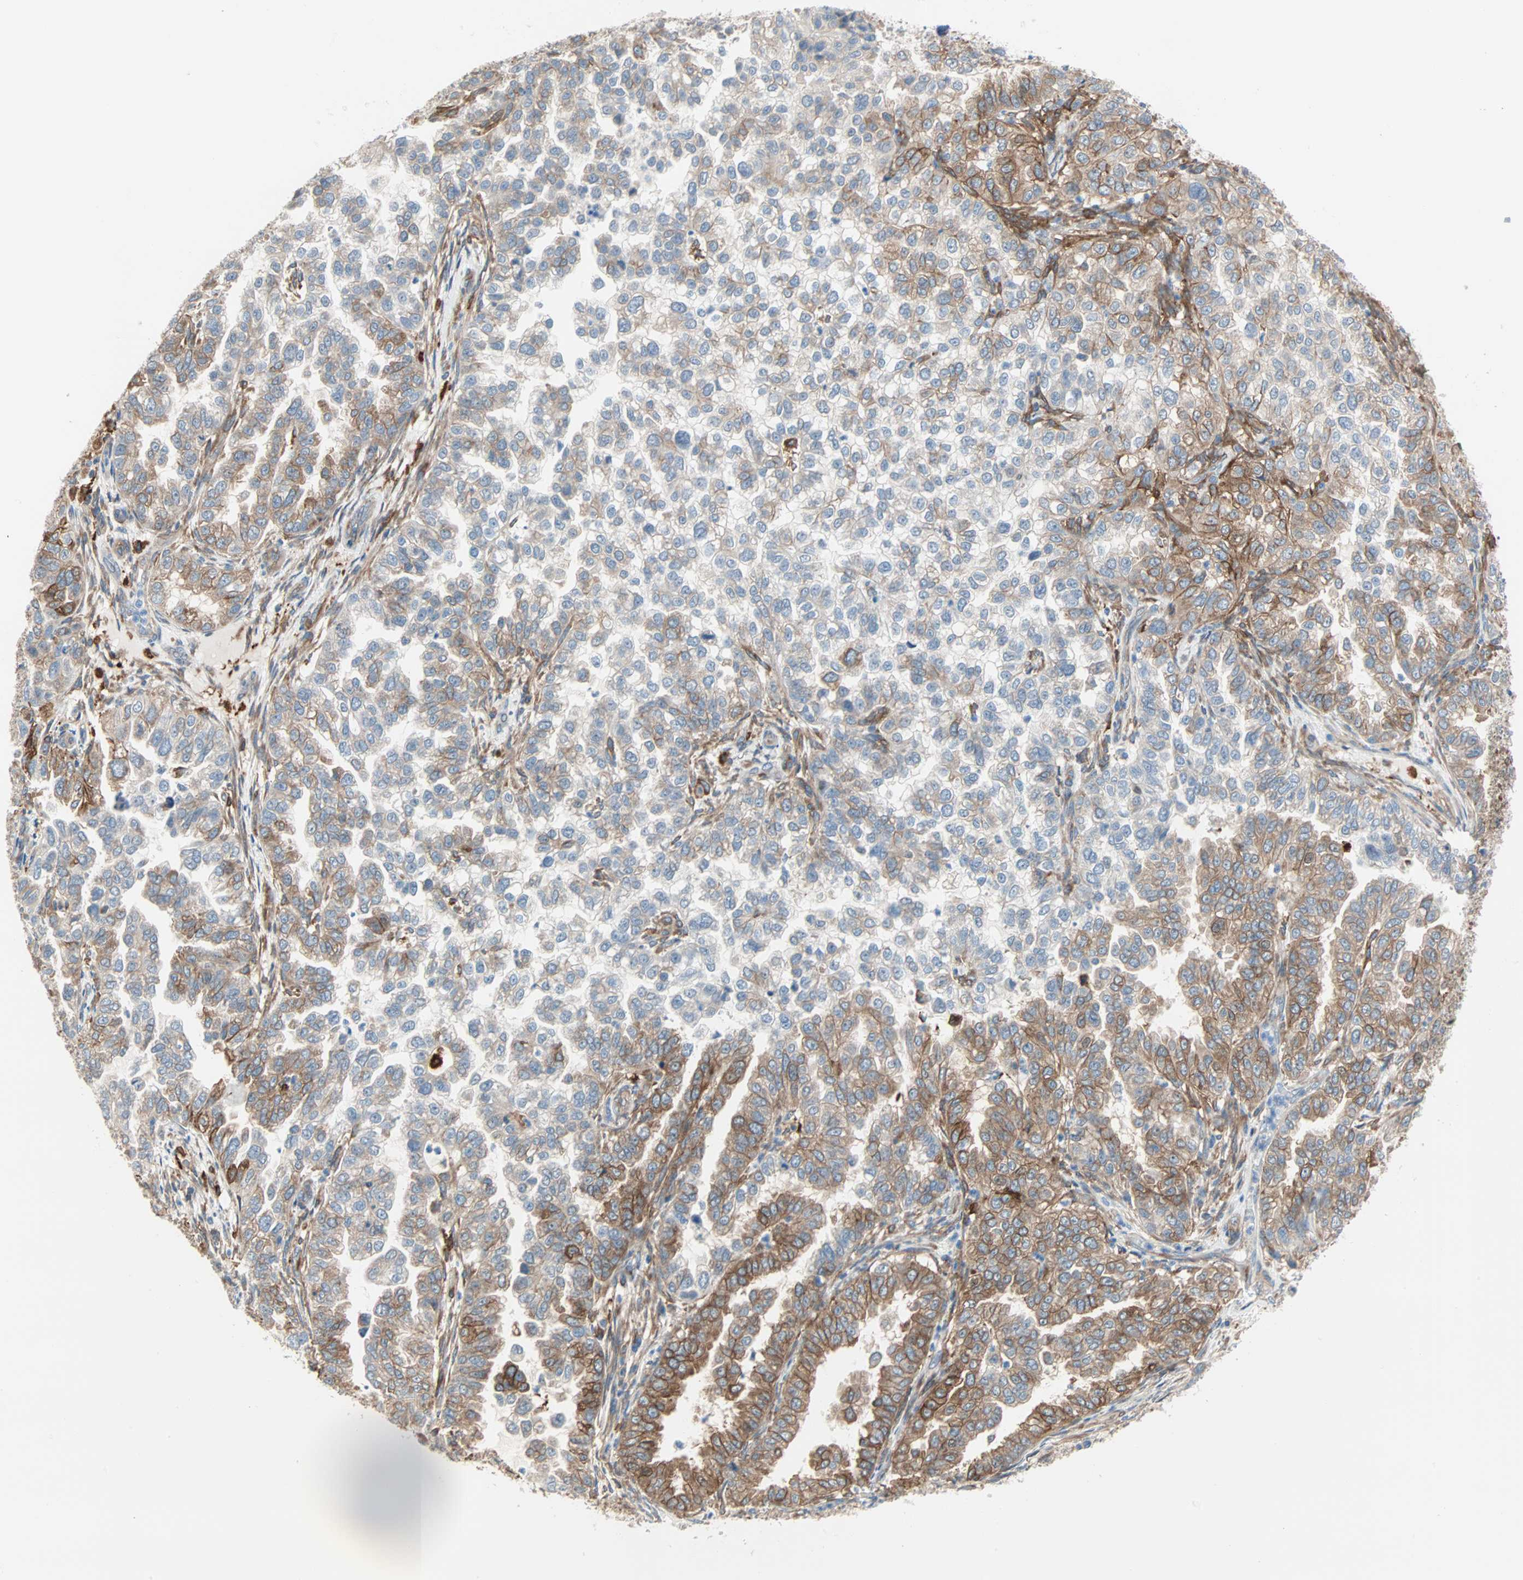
{"staining": {"intensity": "moderate", "quantity": ">75%", "location": "cytoplasmic/membranous"}, "tissue": "endometrial cancer", "cell_type": "Tumor cells", "image_type": "cancer", "snomed": [{"axis": "morphology", "description": "Adenocarcinoma, NOS"}, {"axis": "topography", "description": "Endometrium"}], "caption": "Endometrial cancer (adenocarcinoma) stained for a protein (brown) demonstrates moderate cytoplasmic/membranous positive expression in approximately >75% of tumor cells.", "gene": "EPB41L2", "patient": {"sex": "female", "age": 85}}